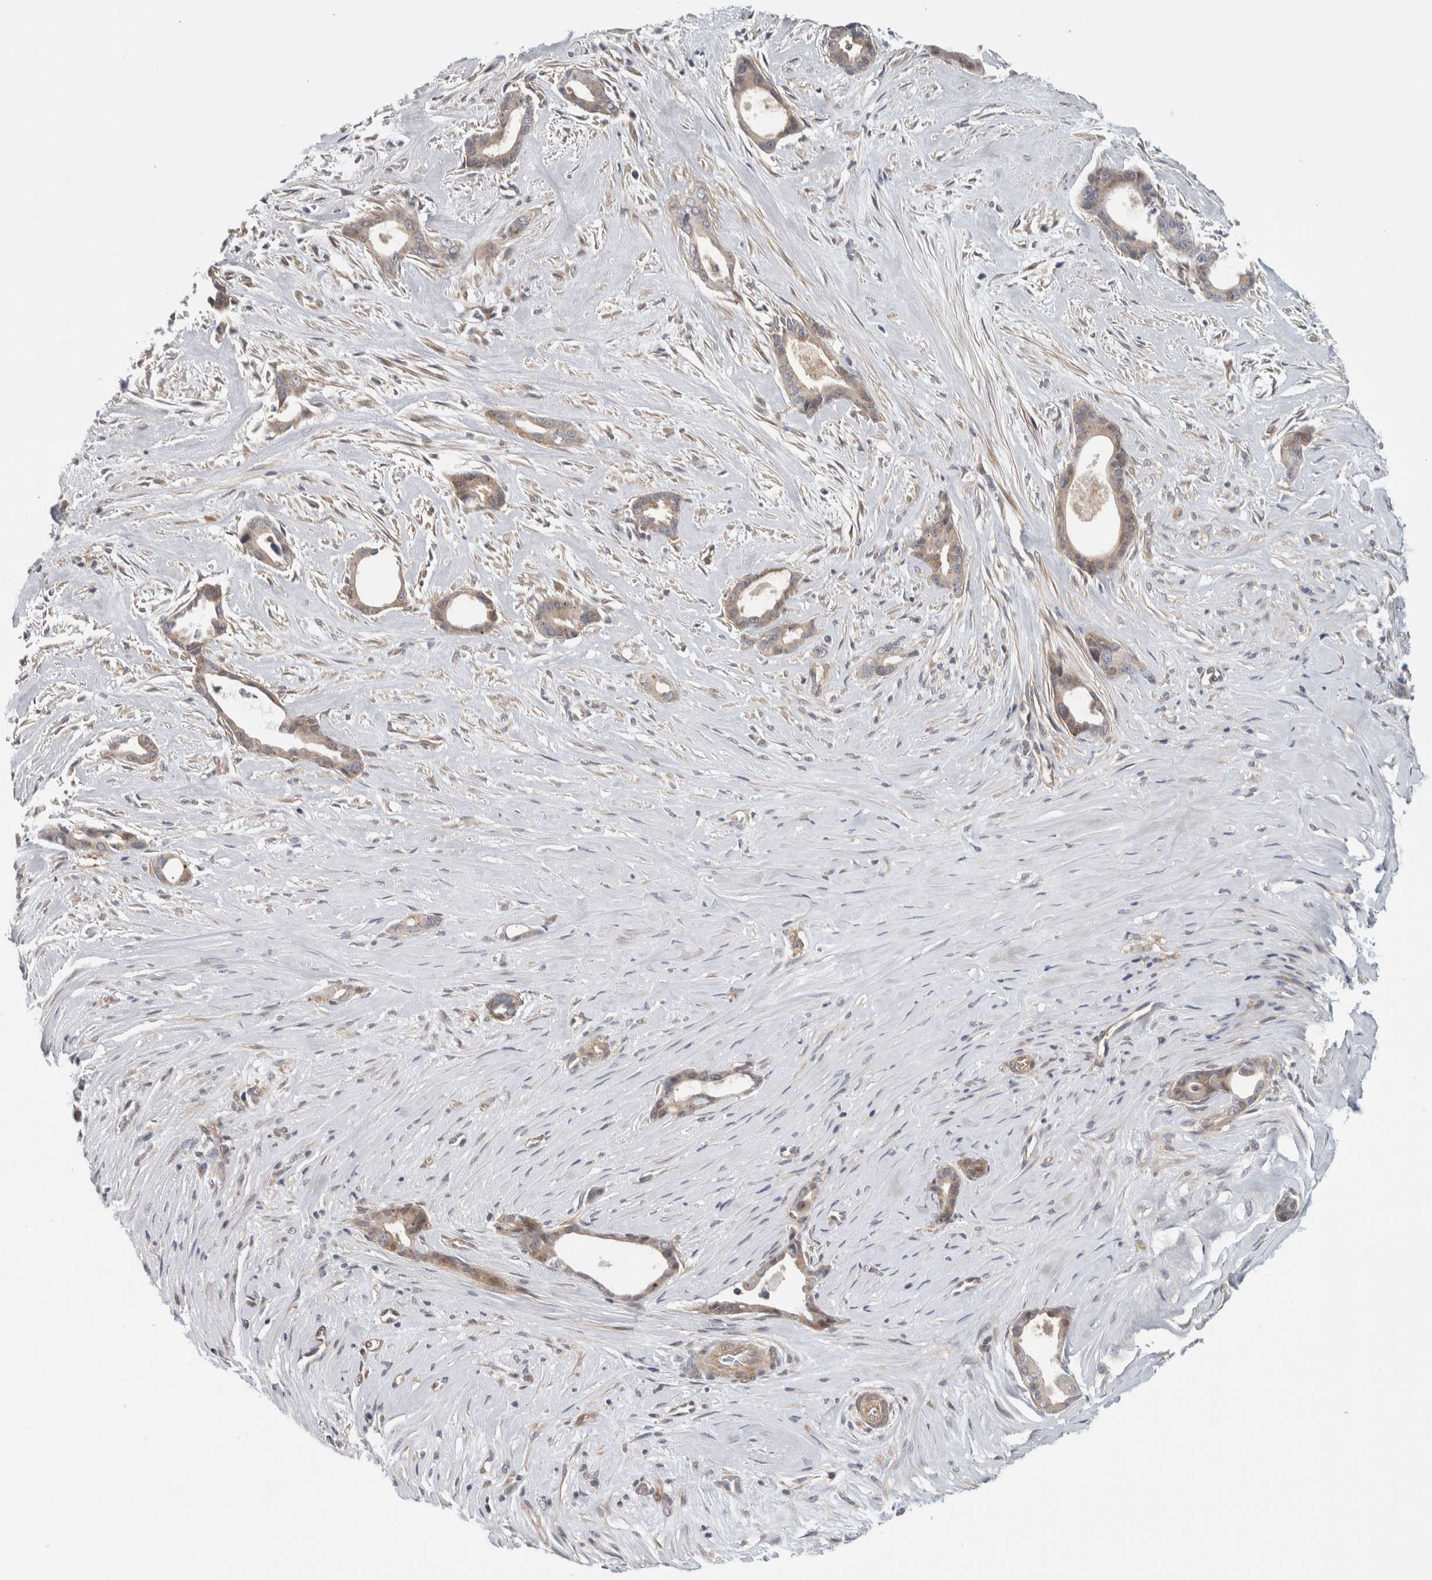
{"staining": {"intensity": "weak", "quantity": ">75%", "location": "cytoplasmic/membranous"}, "tissue": "liver cancer", "cell_type": "Tumor cells", "image_type": "cancer", "snomed": [{"axis": "morphology", "description": "Cholangiocarcinoma"}, {"axis": "topography", "description": "Liver"}], "caption": "Cholangiocarcinoma (liver) stained with a brown dye displays weak cytoplasmic/membranous positive staining in about >75% of tumor cells.", "gene": "ZNF804B", "patient": {"sex": "female", "age": 55}}